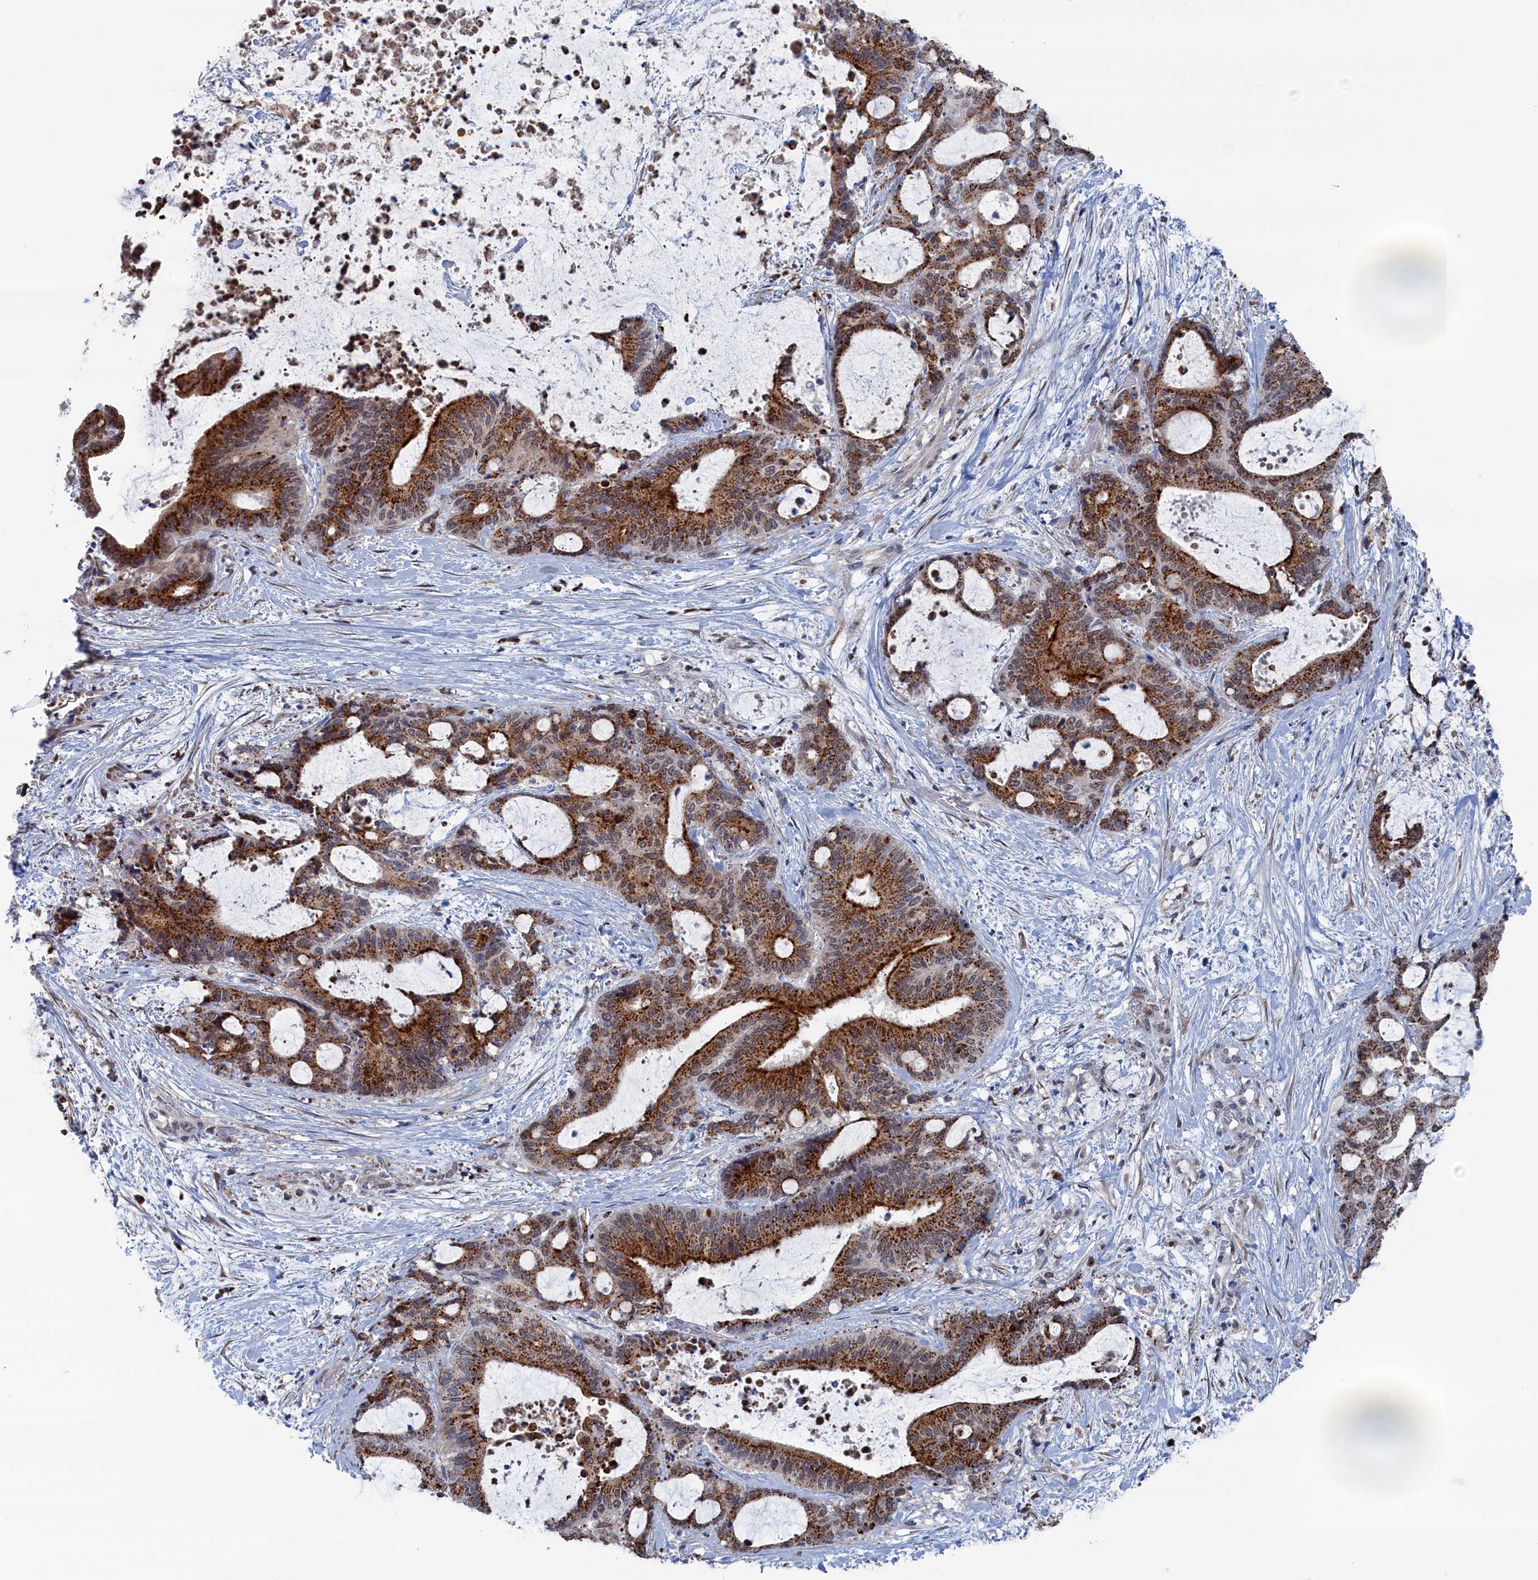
{"staining": {"intensity": "strong", "quantity": ">75%", "location": "cytoplasmic/membranous"}, "tissue": "liver cancer", "cell_type": "Tumor cells", "image_type": "cancer", "snomed": [{"axis": "morphology", "description": "Normal tissue, NOS"}, {"axis": "morphology", "description": "Cholangiocarcinoma"}, {"axis": "topography", "description": "Liver"}, {"axis": "topography", "description": "Peripheral nerve tissue"}], "caption": "Protein analysis of liver cancer tissue shows strong cytoplasmic/membranous staining in approximately >75% of tumor cells. (Brightfield microscopy of DAB IHC at high magnification).", "gene": "IRX1", "patient": {"sex": "female", "age": 73}}